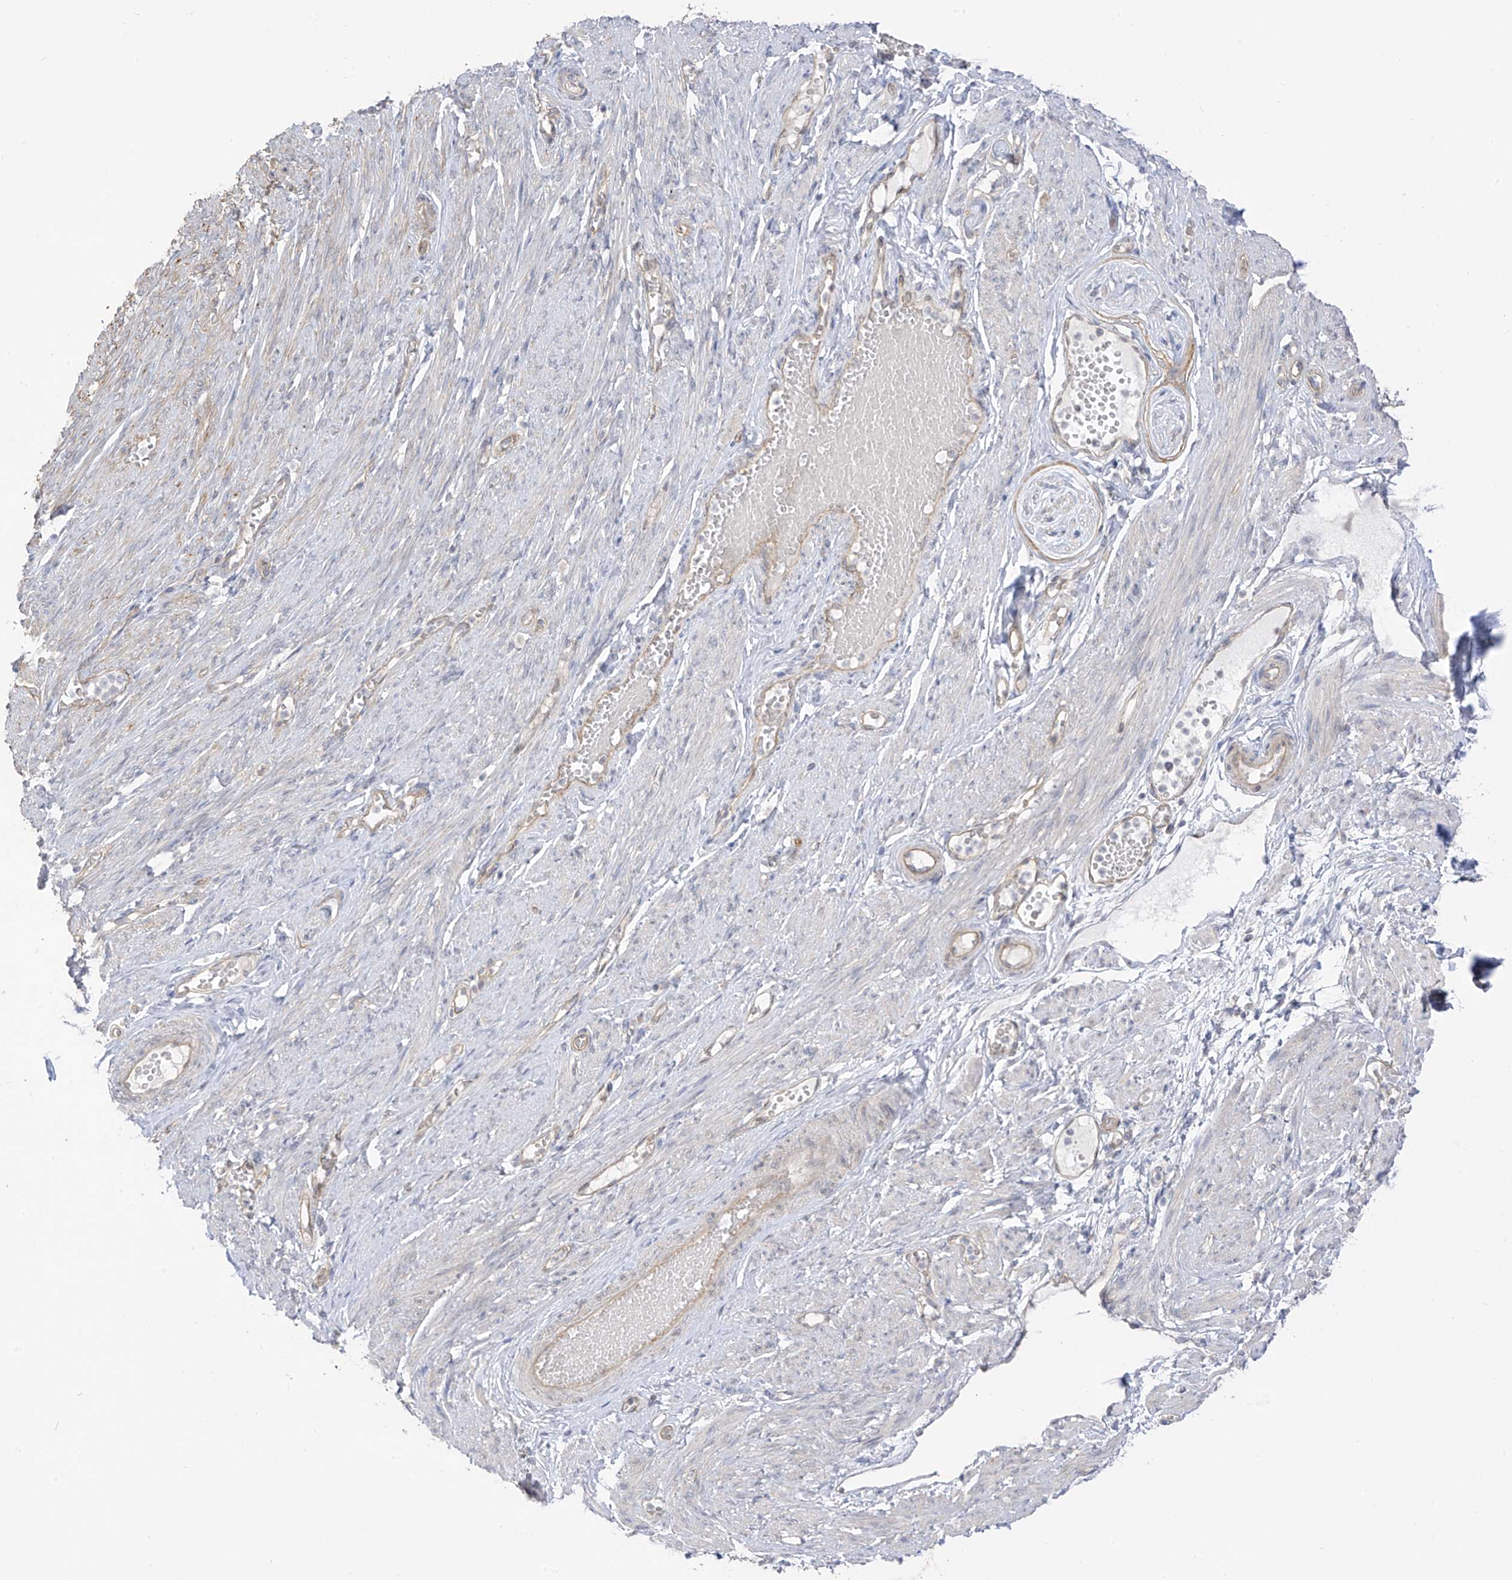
{"staining": {"intensity": "negative", "quantity": "none", "location": "none"}, "tissue": "adipose tissue", "cell_type": "Adipocytes", "image_type": "normal", "snomed": [{"axis": "morphology", "description": "Normal tissue, NOS"}, {"axis": "topography", "description": "Smooth muscle"}, {"axis": "topography", "description": "Peripheral nerve tissue"}], "caption": "An immunohistochemistry (IHC) photomicrograph of benign adipose tissue is shown. There is no staining in adipocytes of adipose tissue.", "gene": "EIPR1", "patient": {"sex": "female", "age": 39}}